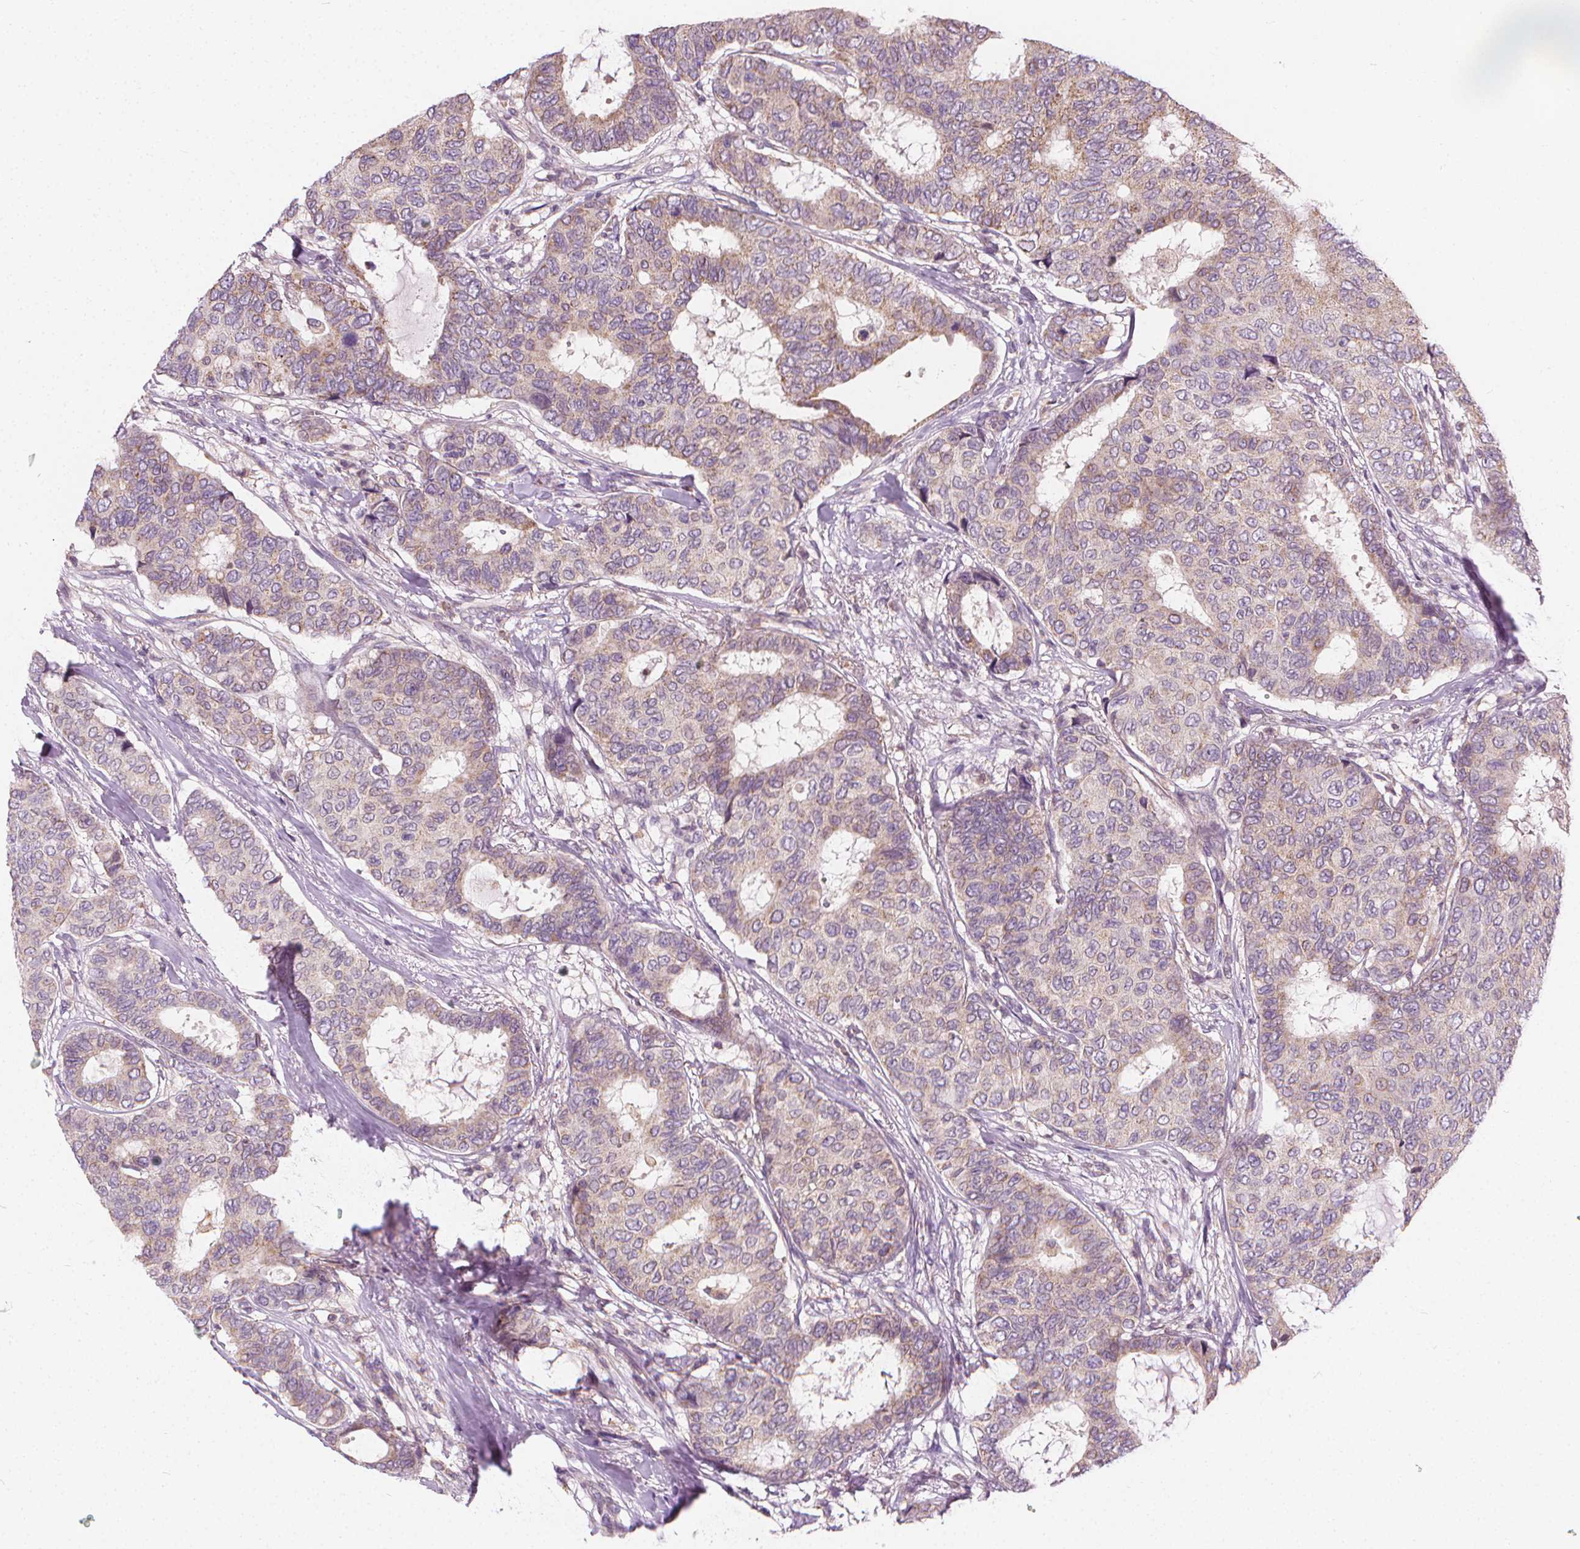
{"staining": {"intensity": "weak", "quantity": "25%-75%", "location": "cytoplasmic/membranous"}, "tissue": "breast cancer", "cell_type": "Tumor cells", "image_type": "cancer", "snomed": [{"axis": "morphology", "description": "Duct carcinoma"}, {"axis": "topography", "description": "Breast"}], "caption": "Immunohistochemical staining of human breast invasive ductal carcinoma shows weak cytoplasmic/membranous protein staining in about 25%-75% of tumor cells. The protein is shown in brown color, while the nuclei are stained blue.", "gene": "RAB20", "patient": {"sex": "female", "age": 75}}